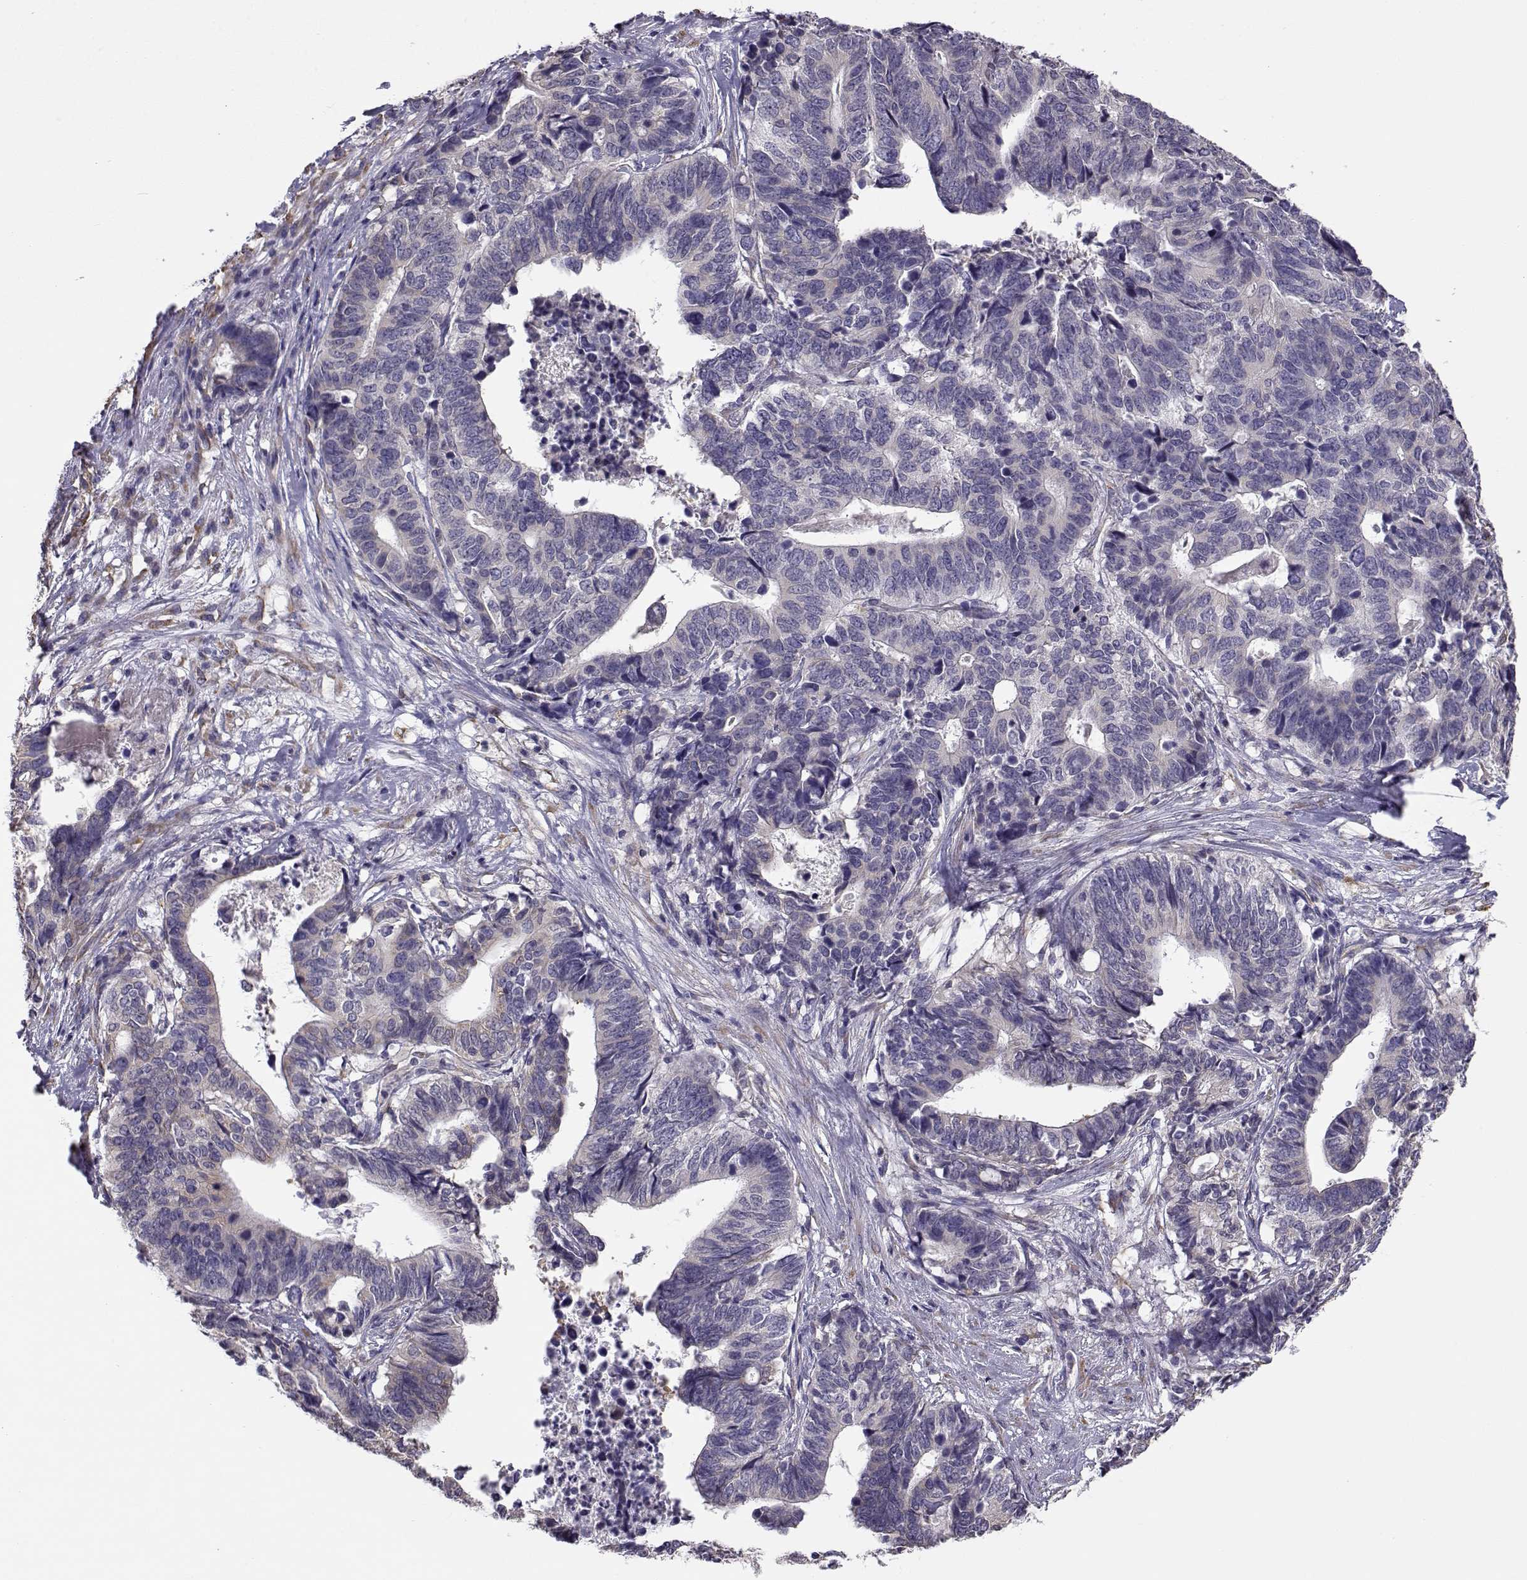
{"staining": {"intensity": "negative", "quantity": "none", "location": "none"}, "tissue": "stomach cancer", "cell_type": "Tumor cells", "image_type": "cancer", "snomed": [{"axis": "morphology", "description": "Adenocarcinoma, NOS"}, {"axis": "topography", "description": "Stomach, upper"}], "caption": "DAB (3,3'-diaminobenzidine) immunohistochemical staining of stomach cancer exhibits no significant positivity in tumor cells. (Brightfield microscopy of DAB (3,3'-diaminobenzidine) IHC at high magnification).", "gene": "BEND6", "patient": {"sex": "female", "age": 67}}